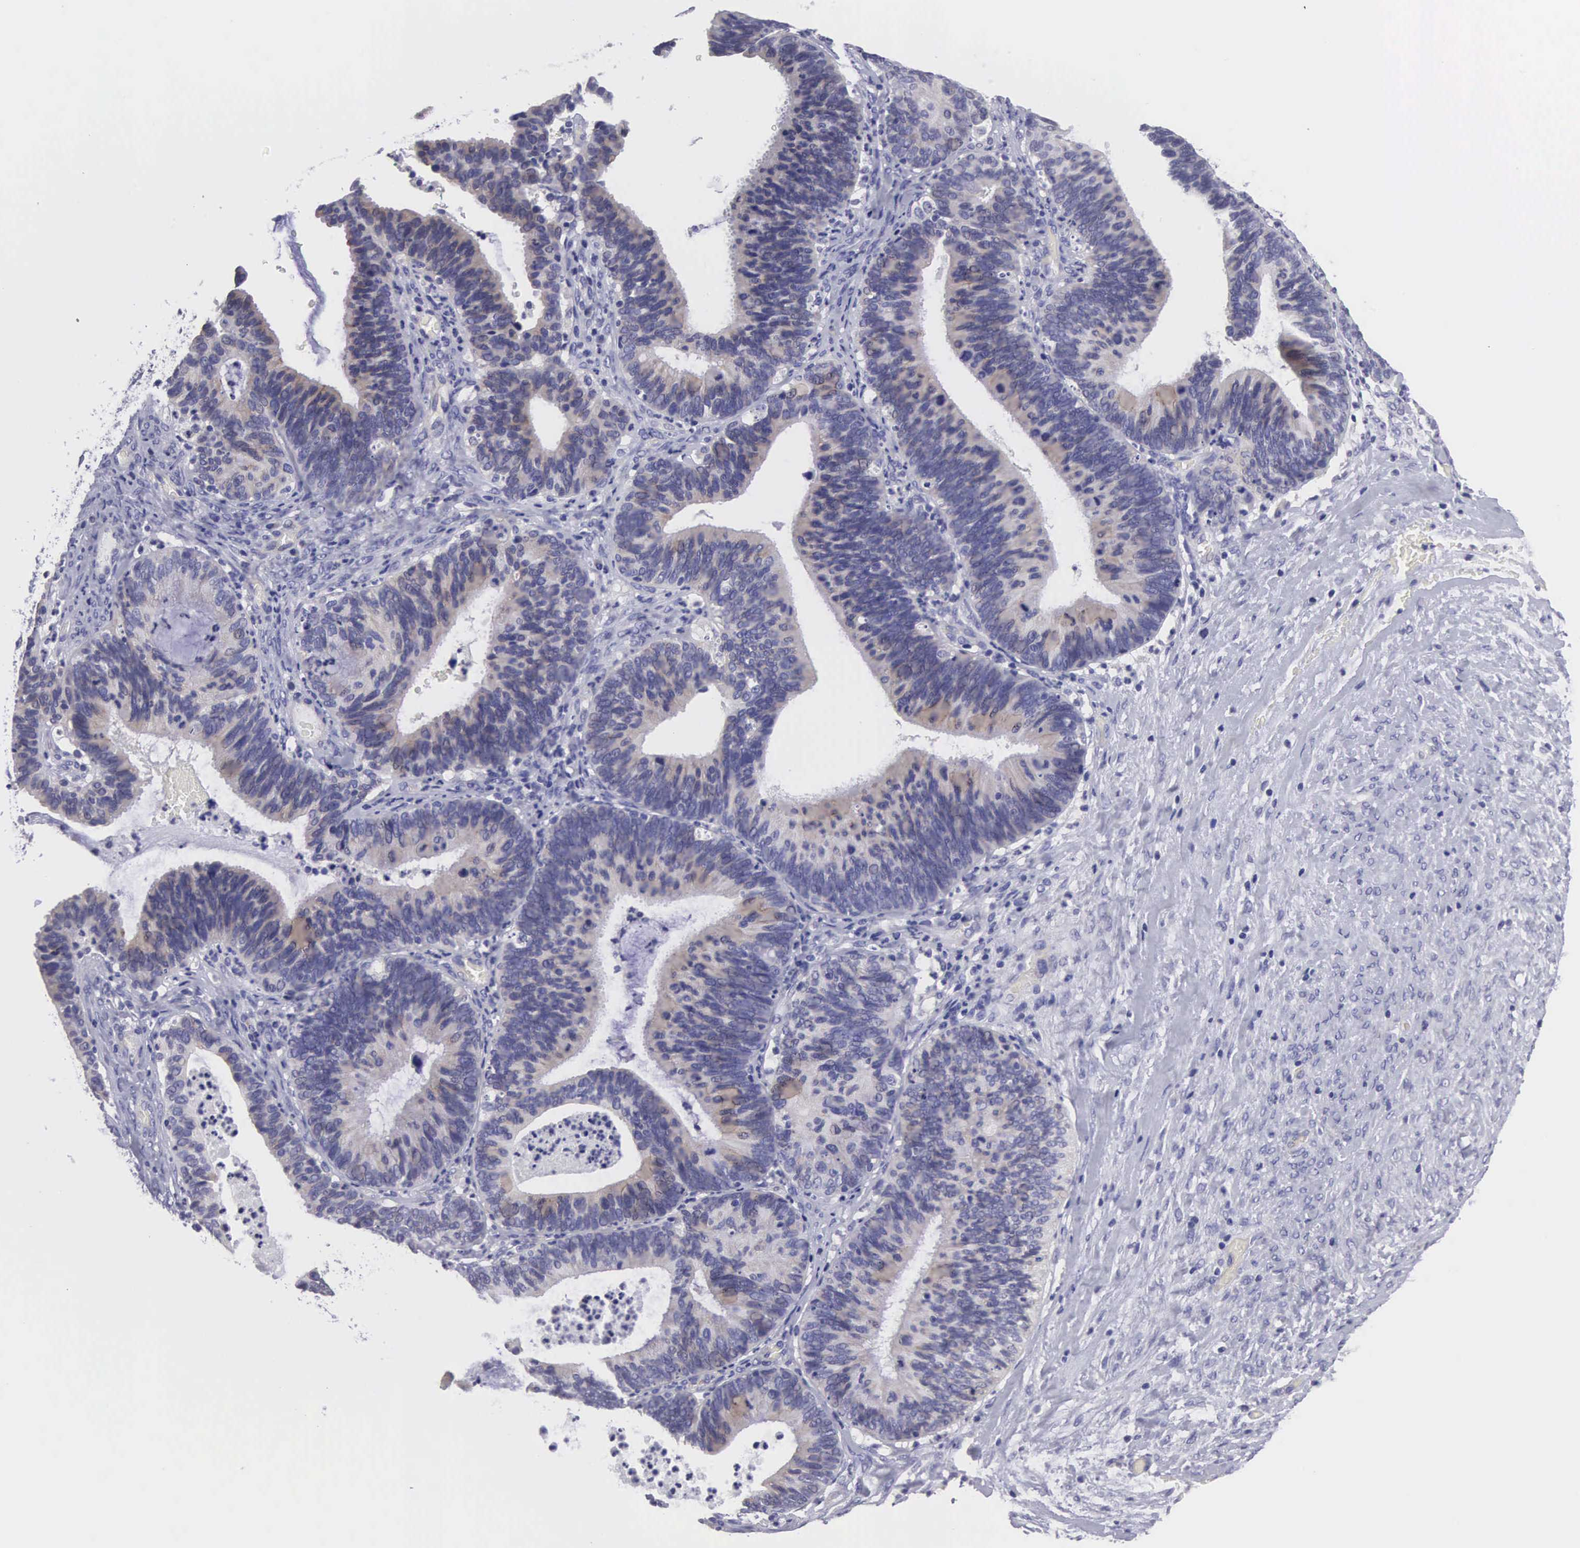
{"staining": {"intensity": "negative", "quantity": "none", "location": "none"}, "tissue": "ovarian cancer", "cell_type": "Tumor cells", "image_type": "cancer", "snomed": [{"axis": "morphology", "description": "Carcinoma, endometroid"}, {"axis": "topography", "description": "Ovary"}], "caption": "The micrograph demonstrates no staining of tumor cells in ovarian cancer.", "gene": "SLITRK4", "patient": {"sex": "female", "age": 52}}